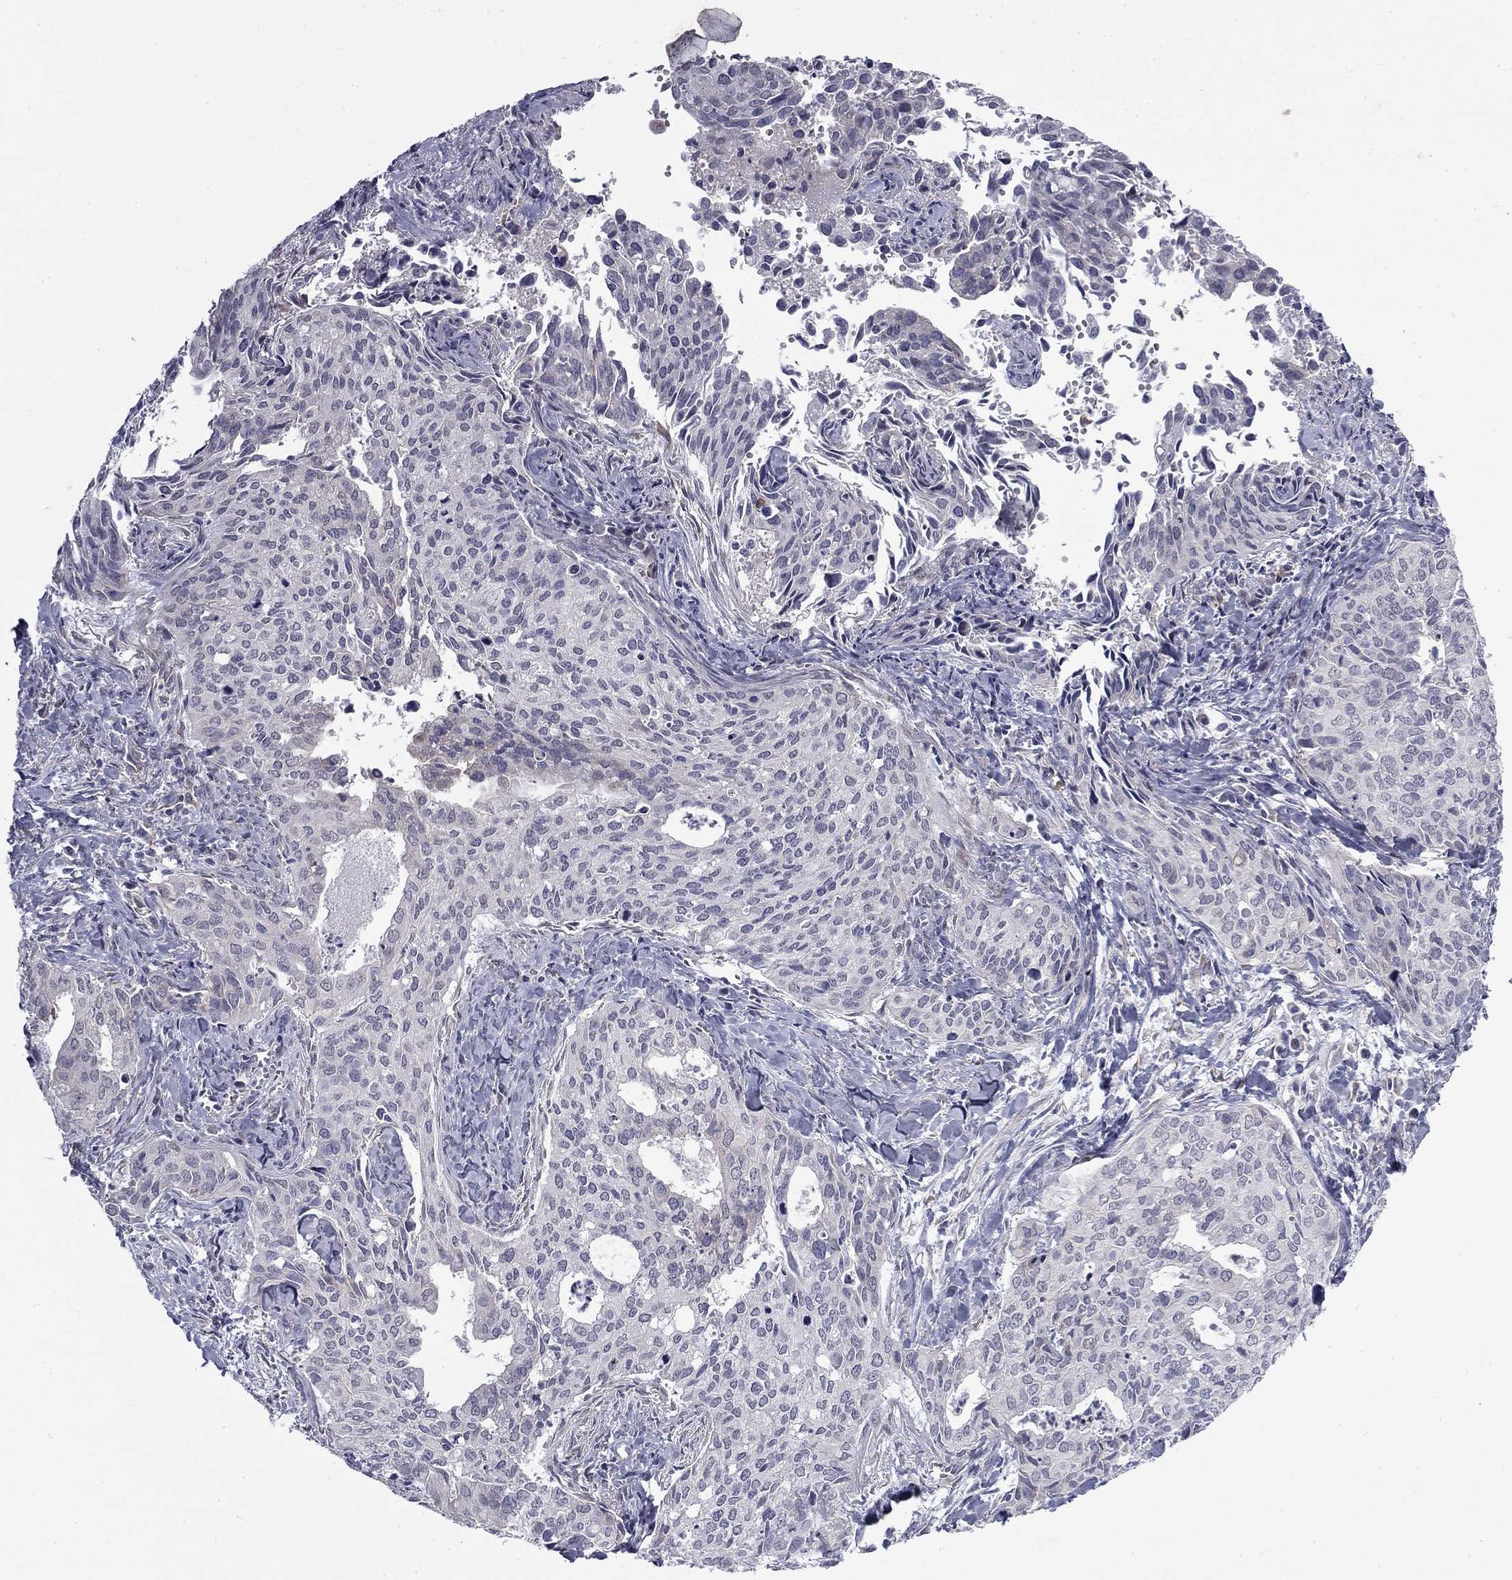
{"staining": {"intensity": "negative", "quantity": "none", "location": "none"}, "tissue": "cervical cancer", "cell_type": "Tumor cells", "image_type": "cancer", "snomed": [{"axis": "morphology", "description": "Squamous cell carcinoma, NOS"}, {"axis": "topography", "description": "Cervix"}], "caption": "There is no significant staining in tumor cells of cervical squamous cell carcinoma.", "gene": "PRRT2", "patient": {"sex": "female", "age": 29}}